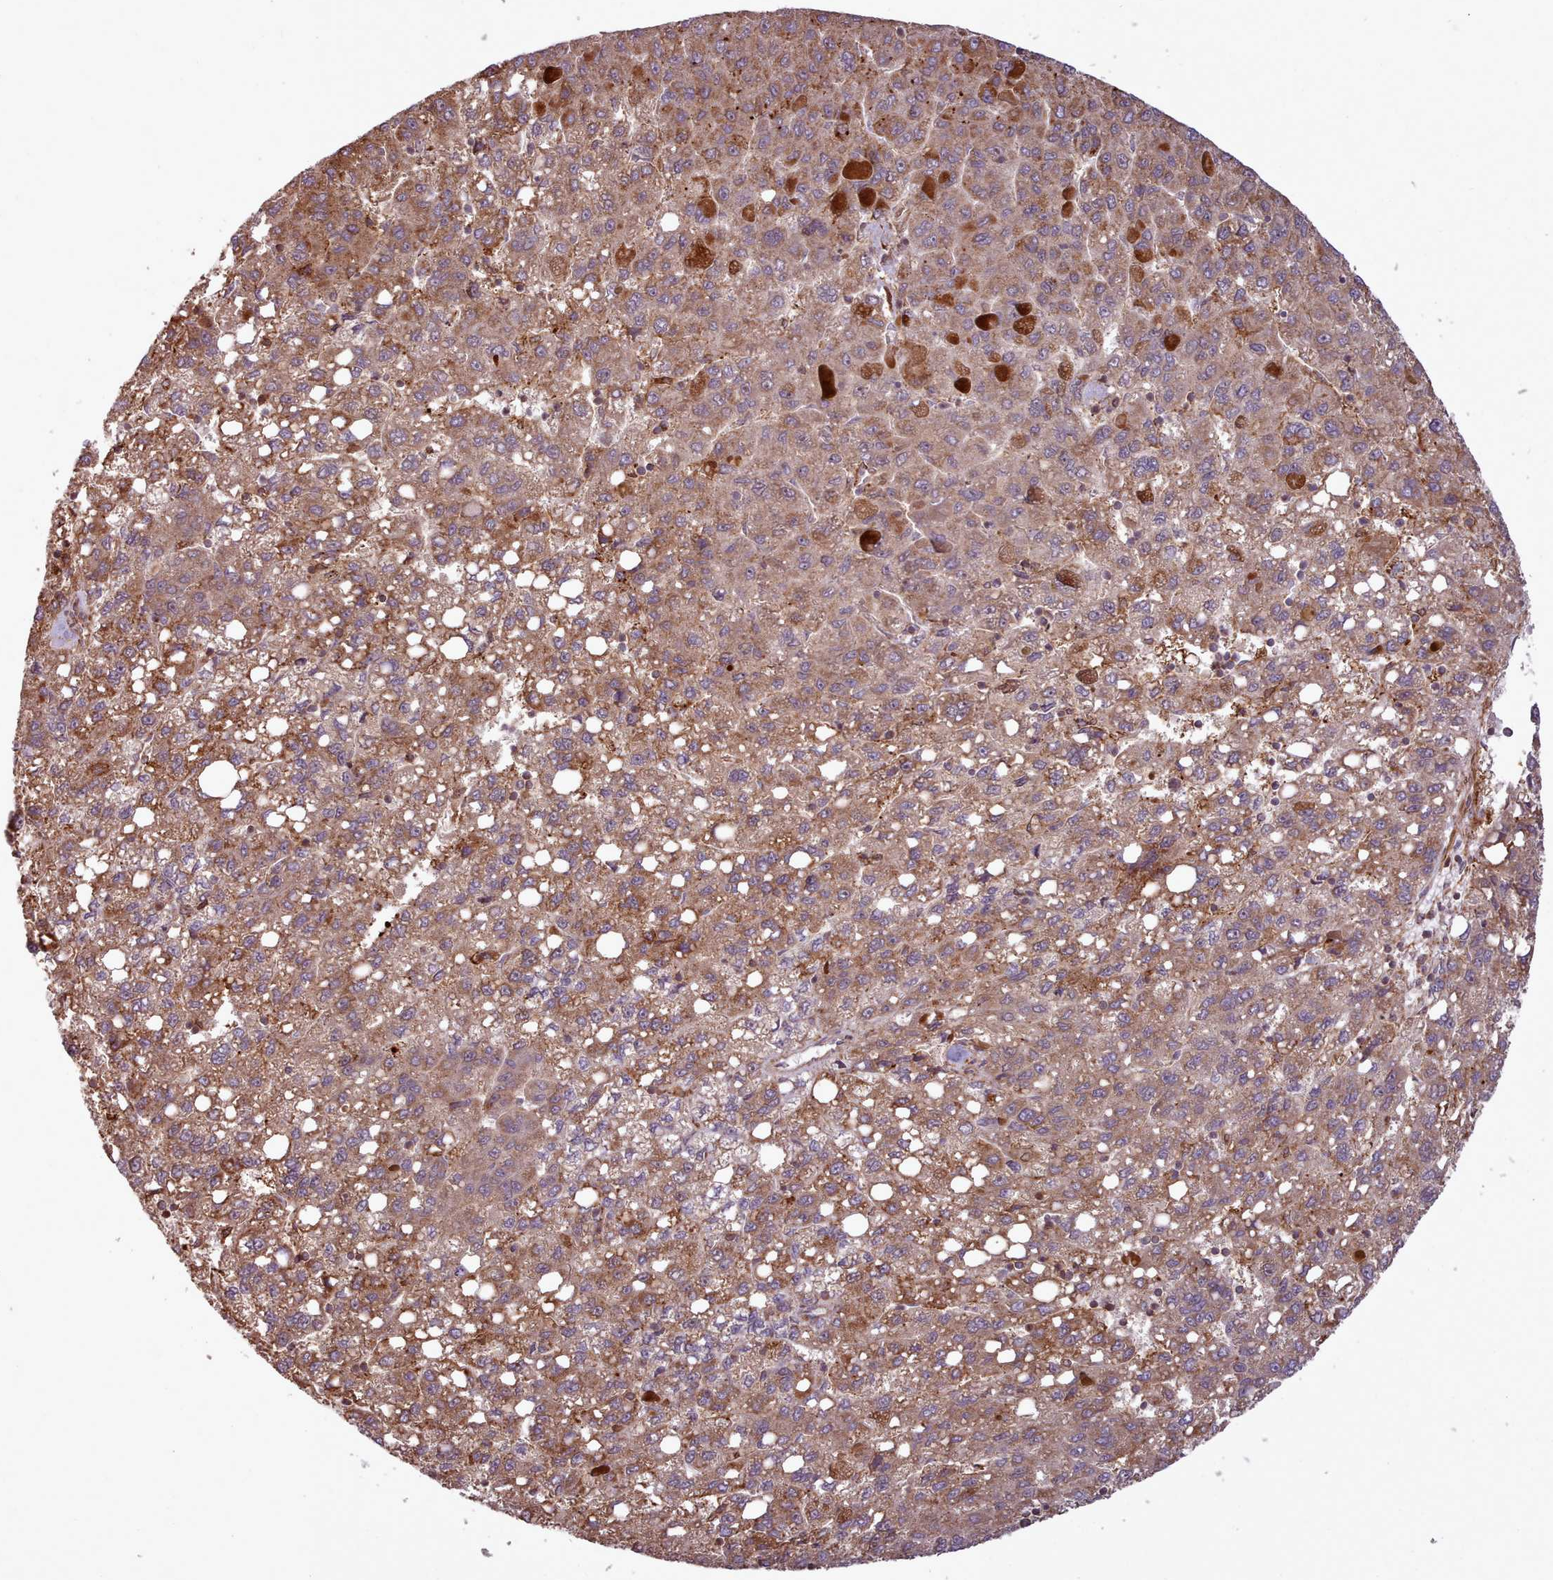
{"staining": {"intensity": "moderate", "quantity": ">75%", "location": "cytoplasmic/membranous"}, "tissue": "liver cancer", "cell_type": "Tumor cells", "image_type": "cancer", "snomed": [{"axis": "morphology", "description": "Carcinoma, Hepatocellular, NOS"}, {"axis": "topography", "description": "Liver"}], "caption": "Liver hepatocellular carcinoma stained for a protein (brown) demonstrates moderate cytoplasmic/membranous positive positivity in about >75% of tumor cells.", "gene": "NLRP7", "patient": {"sex": "female", "age": 82}}